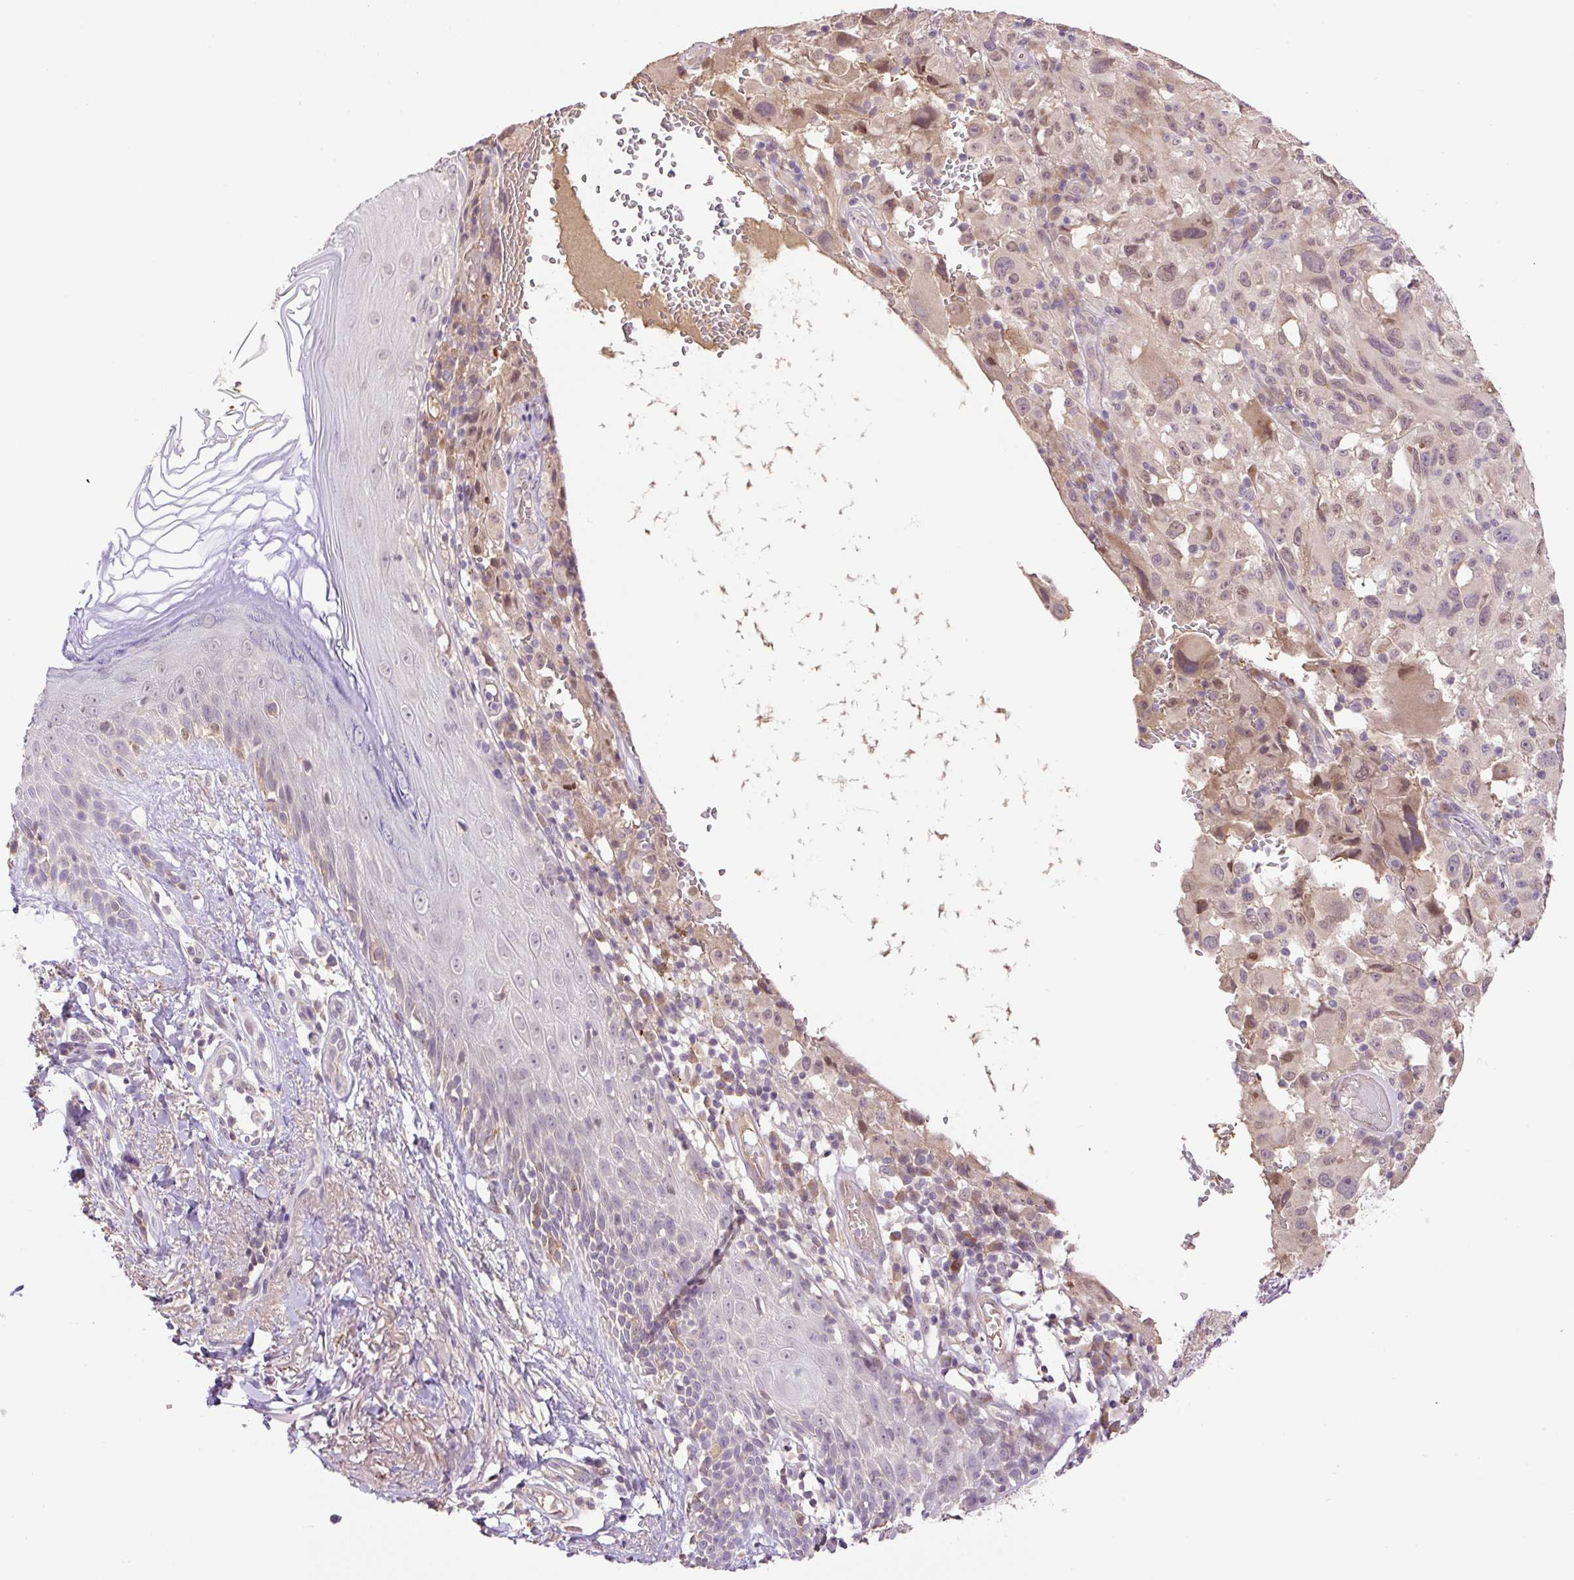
{"staining": {"intensity": "weak", "quantity": "<25%", "location": "nuclear"}, "tissue": "melanoma", "cell_type": "Tumor cells", "image_type": "cancer", "snomed": [{"axis": "morphology", "description": "Malignant melanoma, NOS"}, {"axis": "topography", "description": "Skin"}], "caption": "The micrograph displays no staining of tumor cells in melanoma.", "gene": "HABP4", "patient": {"sex": "female", "age": 71}}